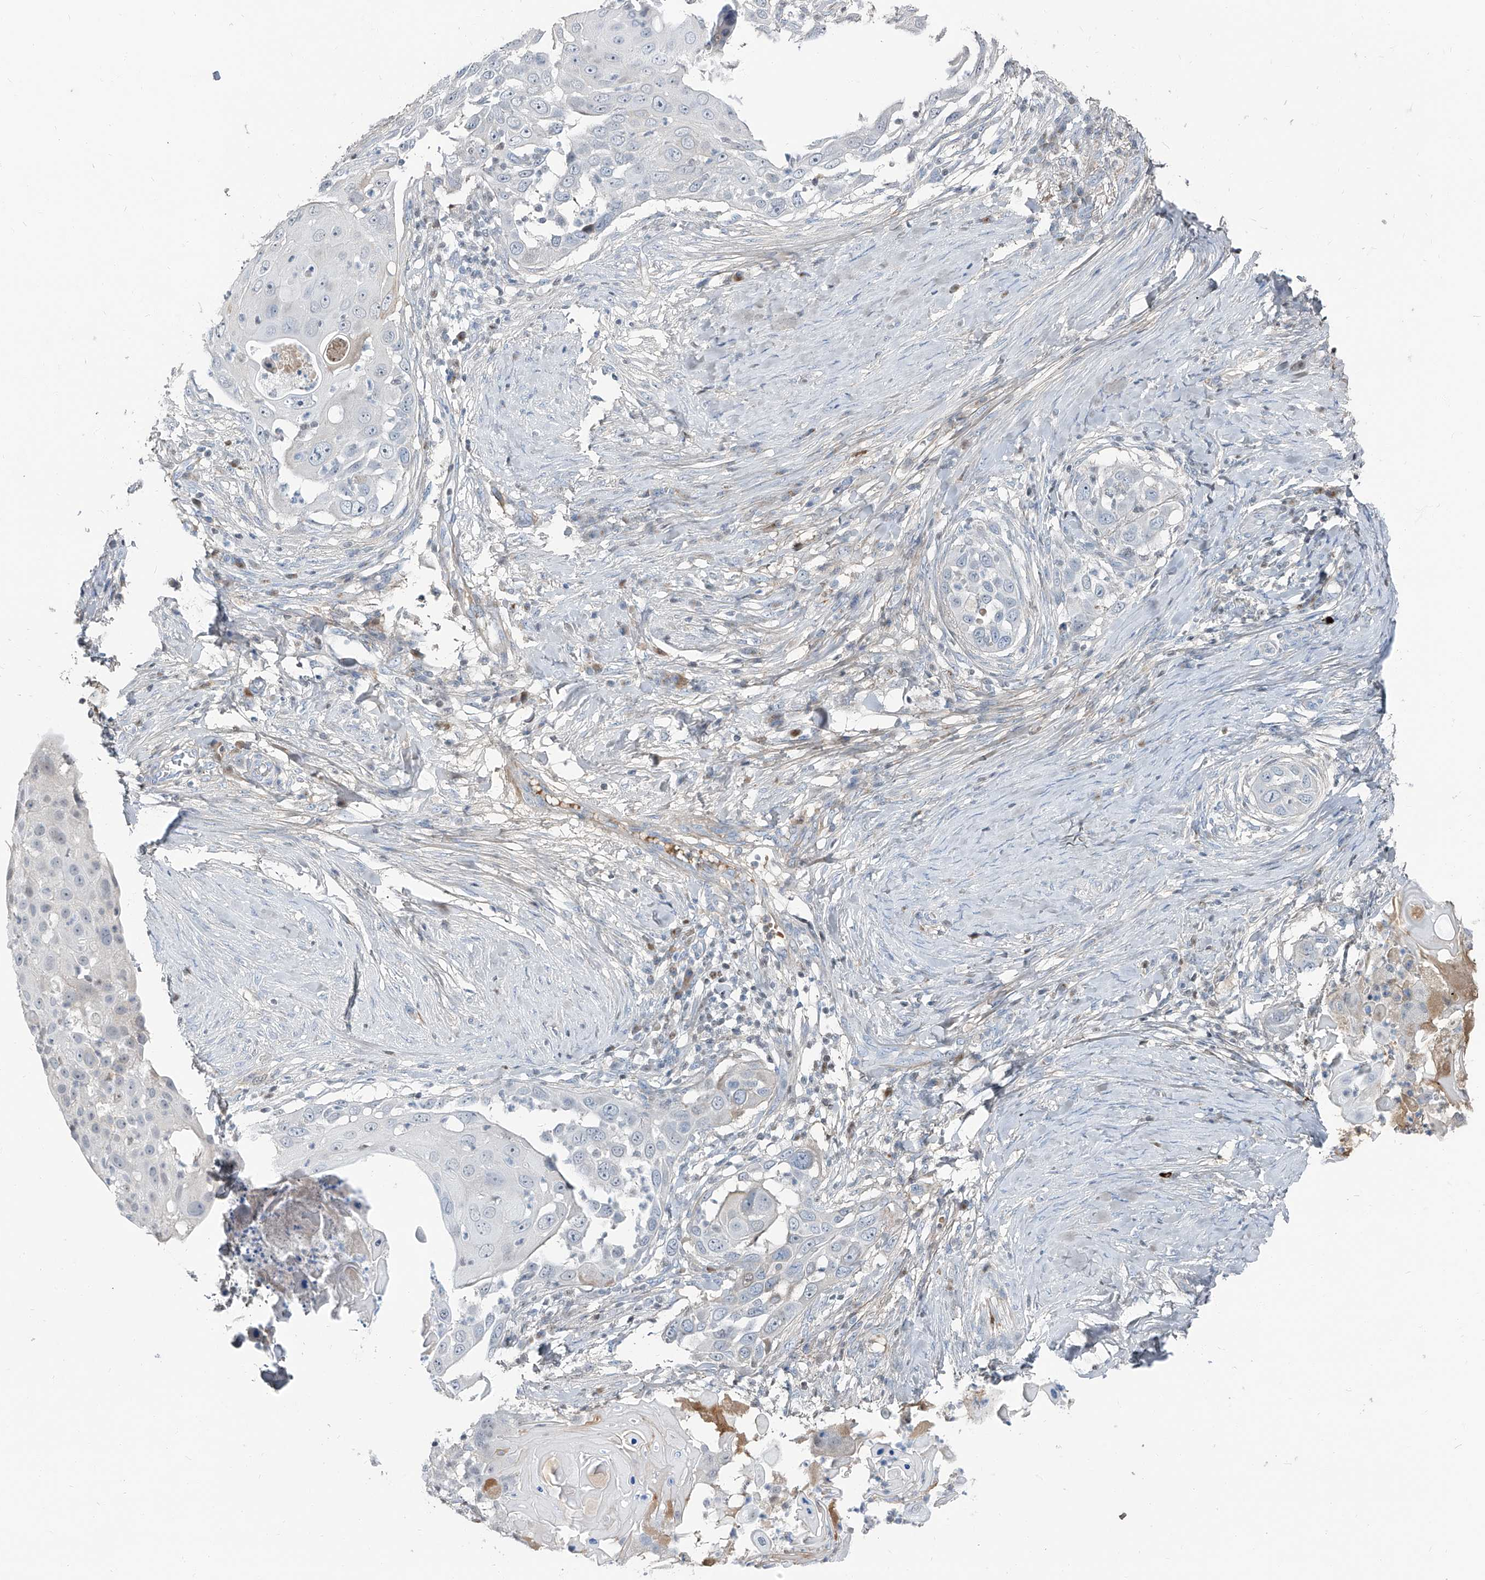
{"staining": {"intensity": "negative", "quantity": "none", "location": "none"}, "tissue": "skin cancer", "cell_type": "Tumor cells", "image_type": "cancer", "snomed": [{"axis": "morphology", "description": "Squamous cell carcinoma, NOS"}, {"axis": "topography", "description": "Skin"}], "caption": "Immunohistochemistry micrograph of human squamous cell carcinoma (skin) stained for a protein (brown), which reveals no expression in tumor cells.", "gene": "HOXA3", "patient": {"sex": "female", "age": 44}}